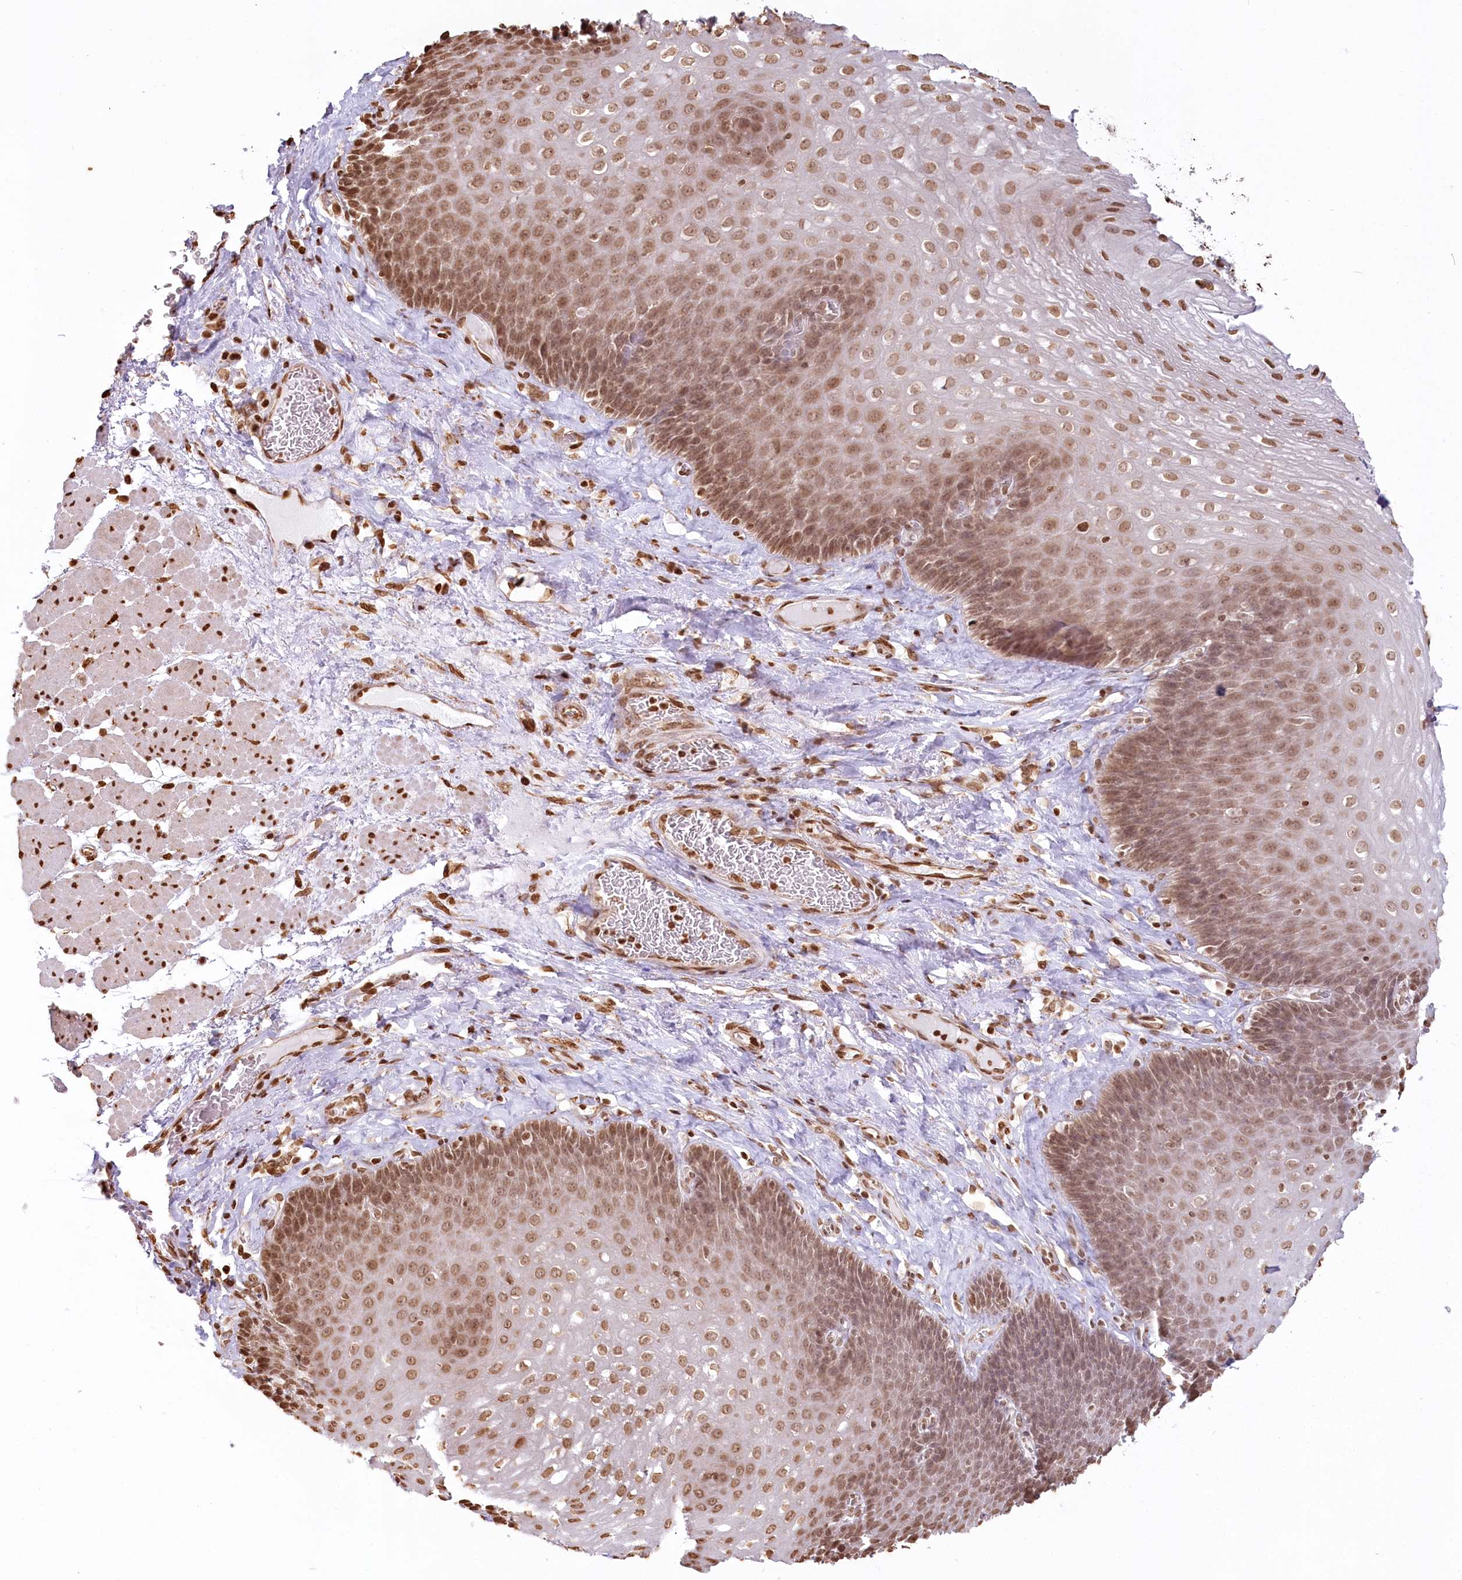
{"staining": {"intensity": "moderate", "quantity": ">75%", "location": "nuclear"}, "tissue": "esophagus", "cell_type": "Squamous epithelial cells", "image_type": "normal", "snomed": [{"axis": "morphology", "description": "Normal tissue, NOS"}, {"axis": "topography", "description": "Esophagus"}], "caption": "Squamous epithelial cells reveal medium levels of moderate nuclear expression in about >75% of cells in normal human esophagus.", "gene": "FAM13A", "patient": {"sex": "female", "age": 66}}